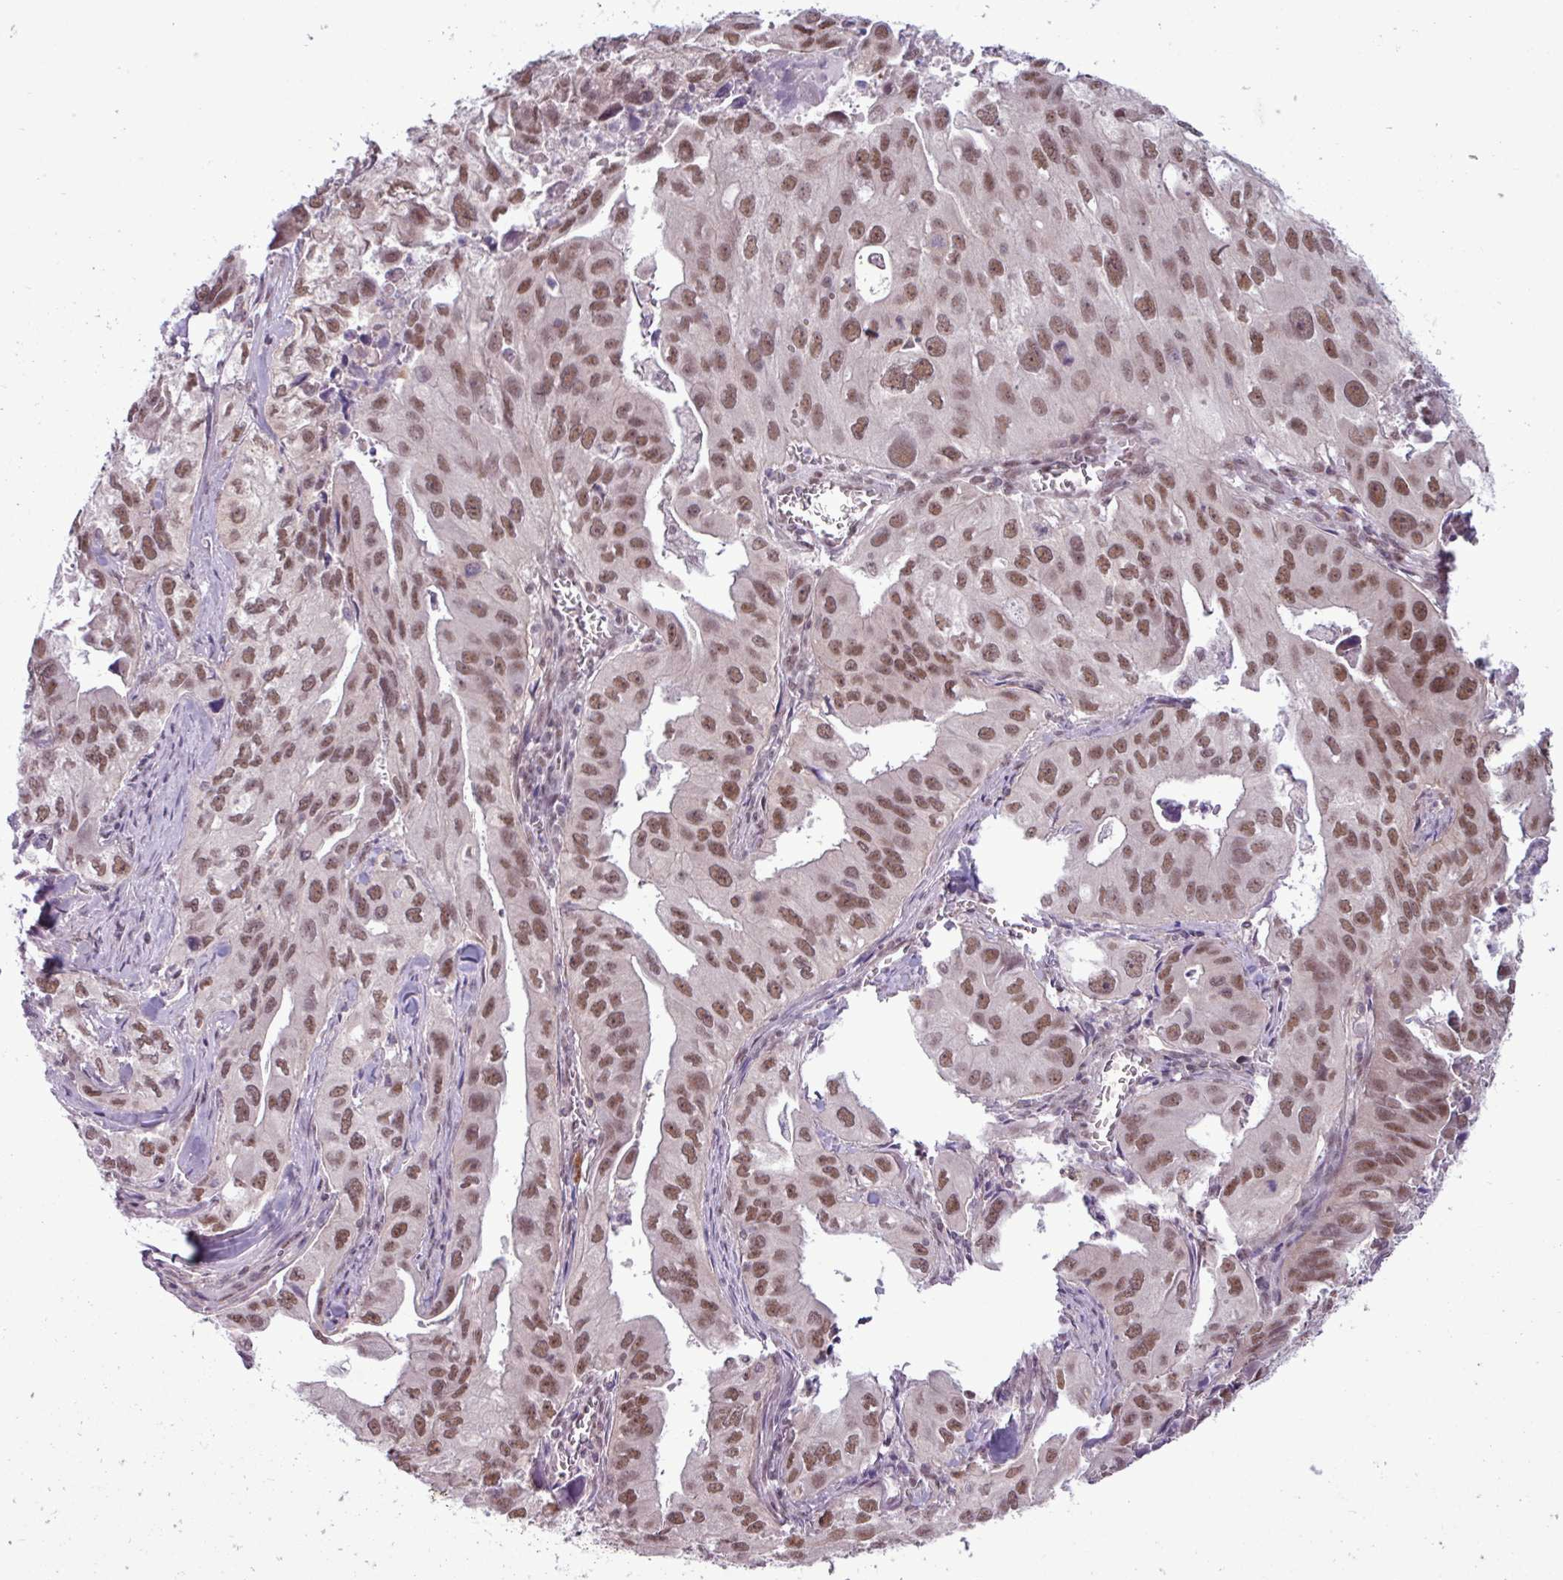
{"staining": {"intensity": "moderate", "quantity": ">75%", "location": "nuclear"}, "tissue": "lung cancer", "cell_type": "Tumor cells", "image_type": "cancer", "snomed": [{"axis": "morphology", "description": "Adenocarcinoma, NOS"}, {"axis": "topography", "description": "Lung"}], "caption": "Moderate nuclear staining for a protein is appreciated in approximately >75% of tumor cells of adenocarcinoma (lung) using IHC.", "gene": "NOTCH2", "patient": {"sex": "male", "age": 48}}